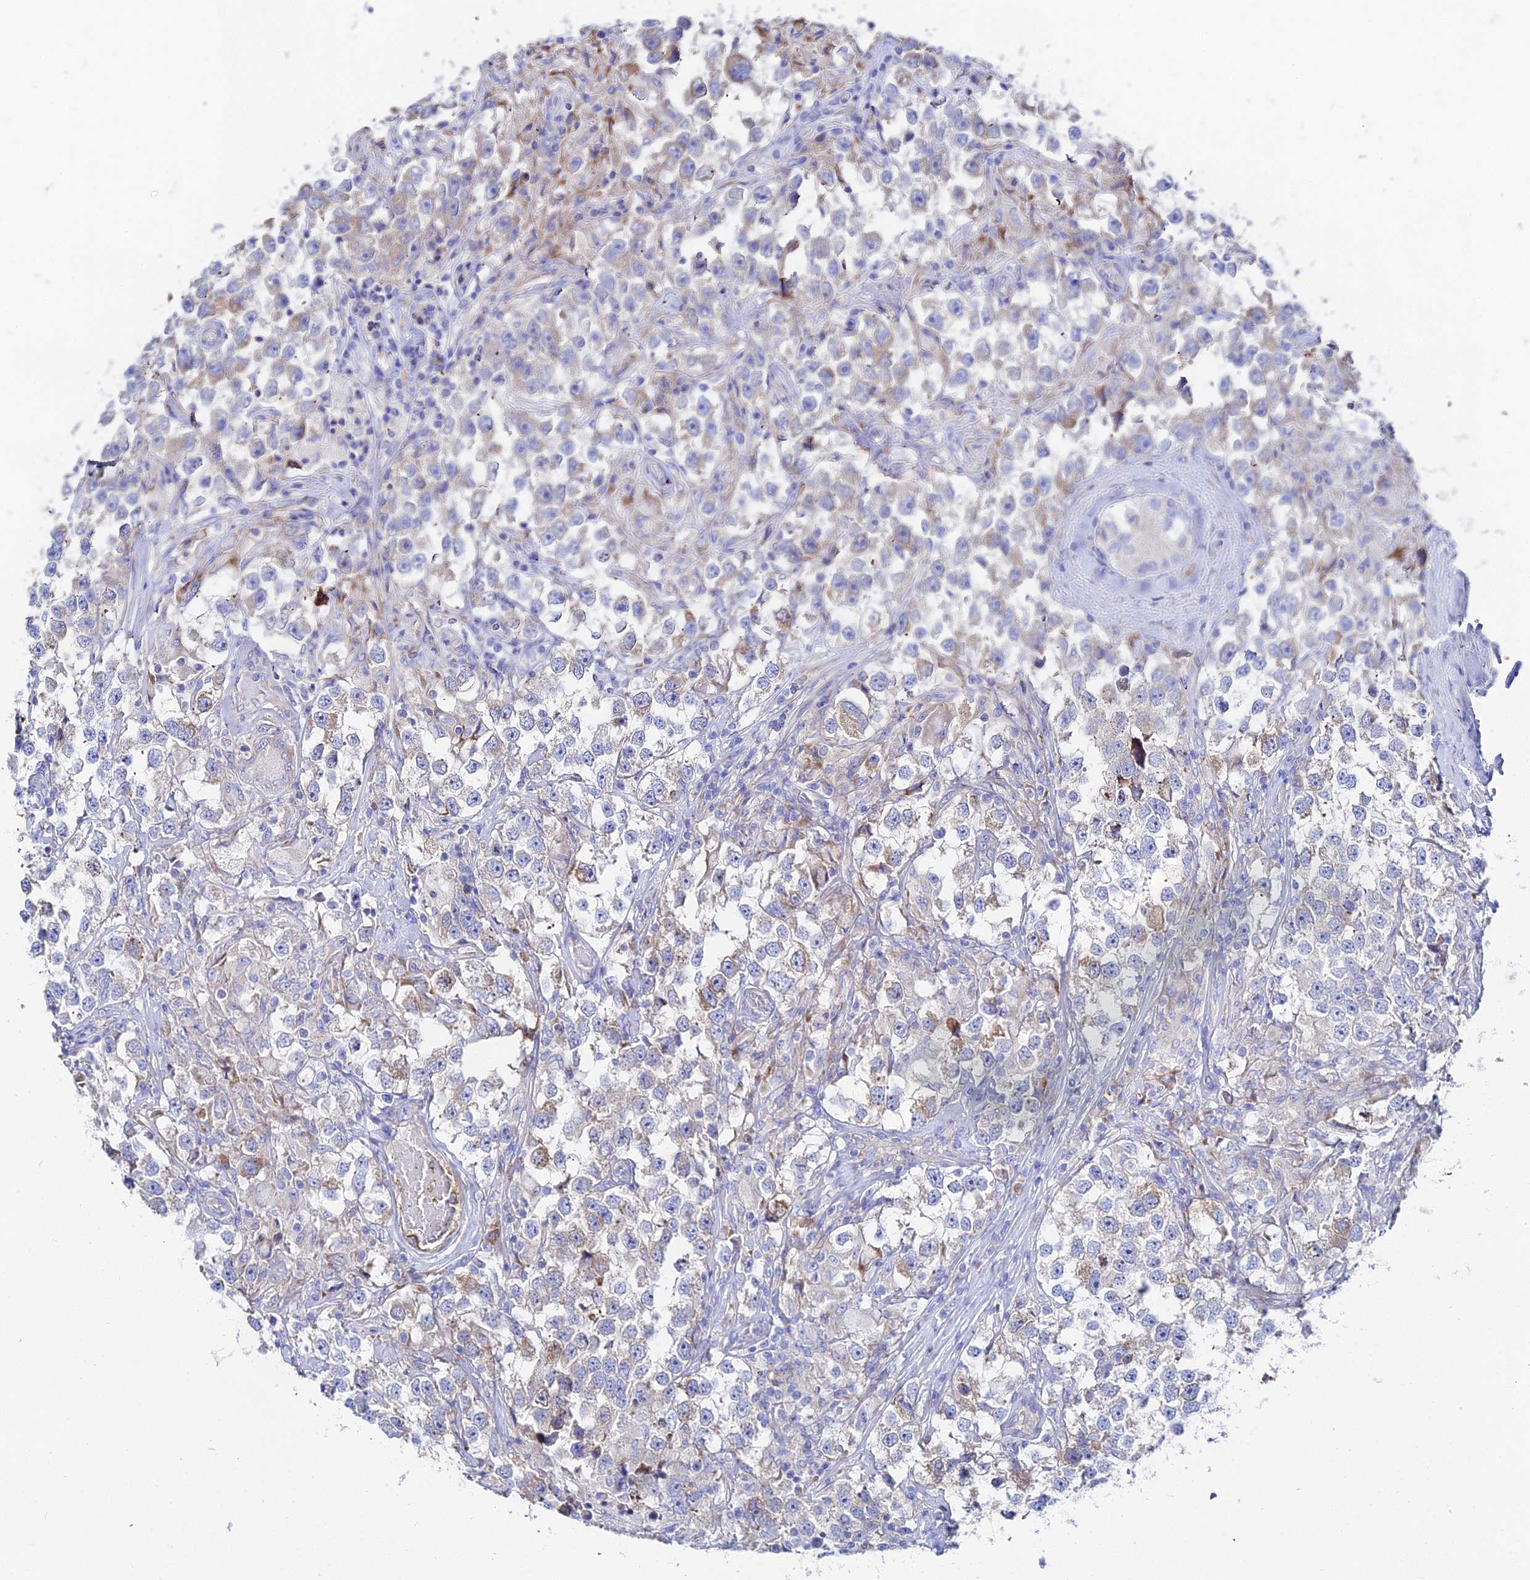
{"staining": {"intensity": "moderate", "quantity": "<25%", "location": "cytoplasmic/membranous"}, "tissue": "testis cancer", "cell_type": "Tumor cells", "image_type": "cancer", "snomed": [{"axis": "morphology", "description": "Seminoma, NOS"}, {"axis": "topography", "description": "Testis"}], "caption": "Human seminoma (testis) stained for a protein (brown) shows moderate cytoplasmic/membranous positive expression in approximately <25% of tumor cells.", "gene": "PTTG1", "patient": {"sex": "male", "age": 46}}